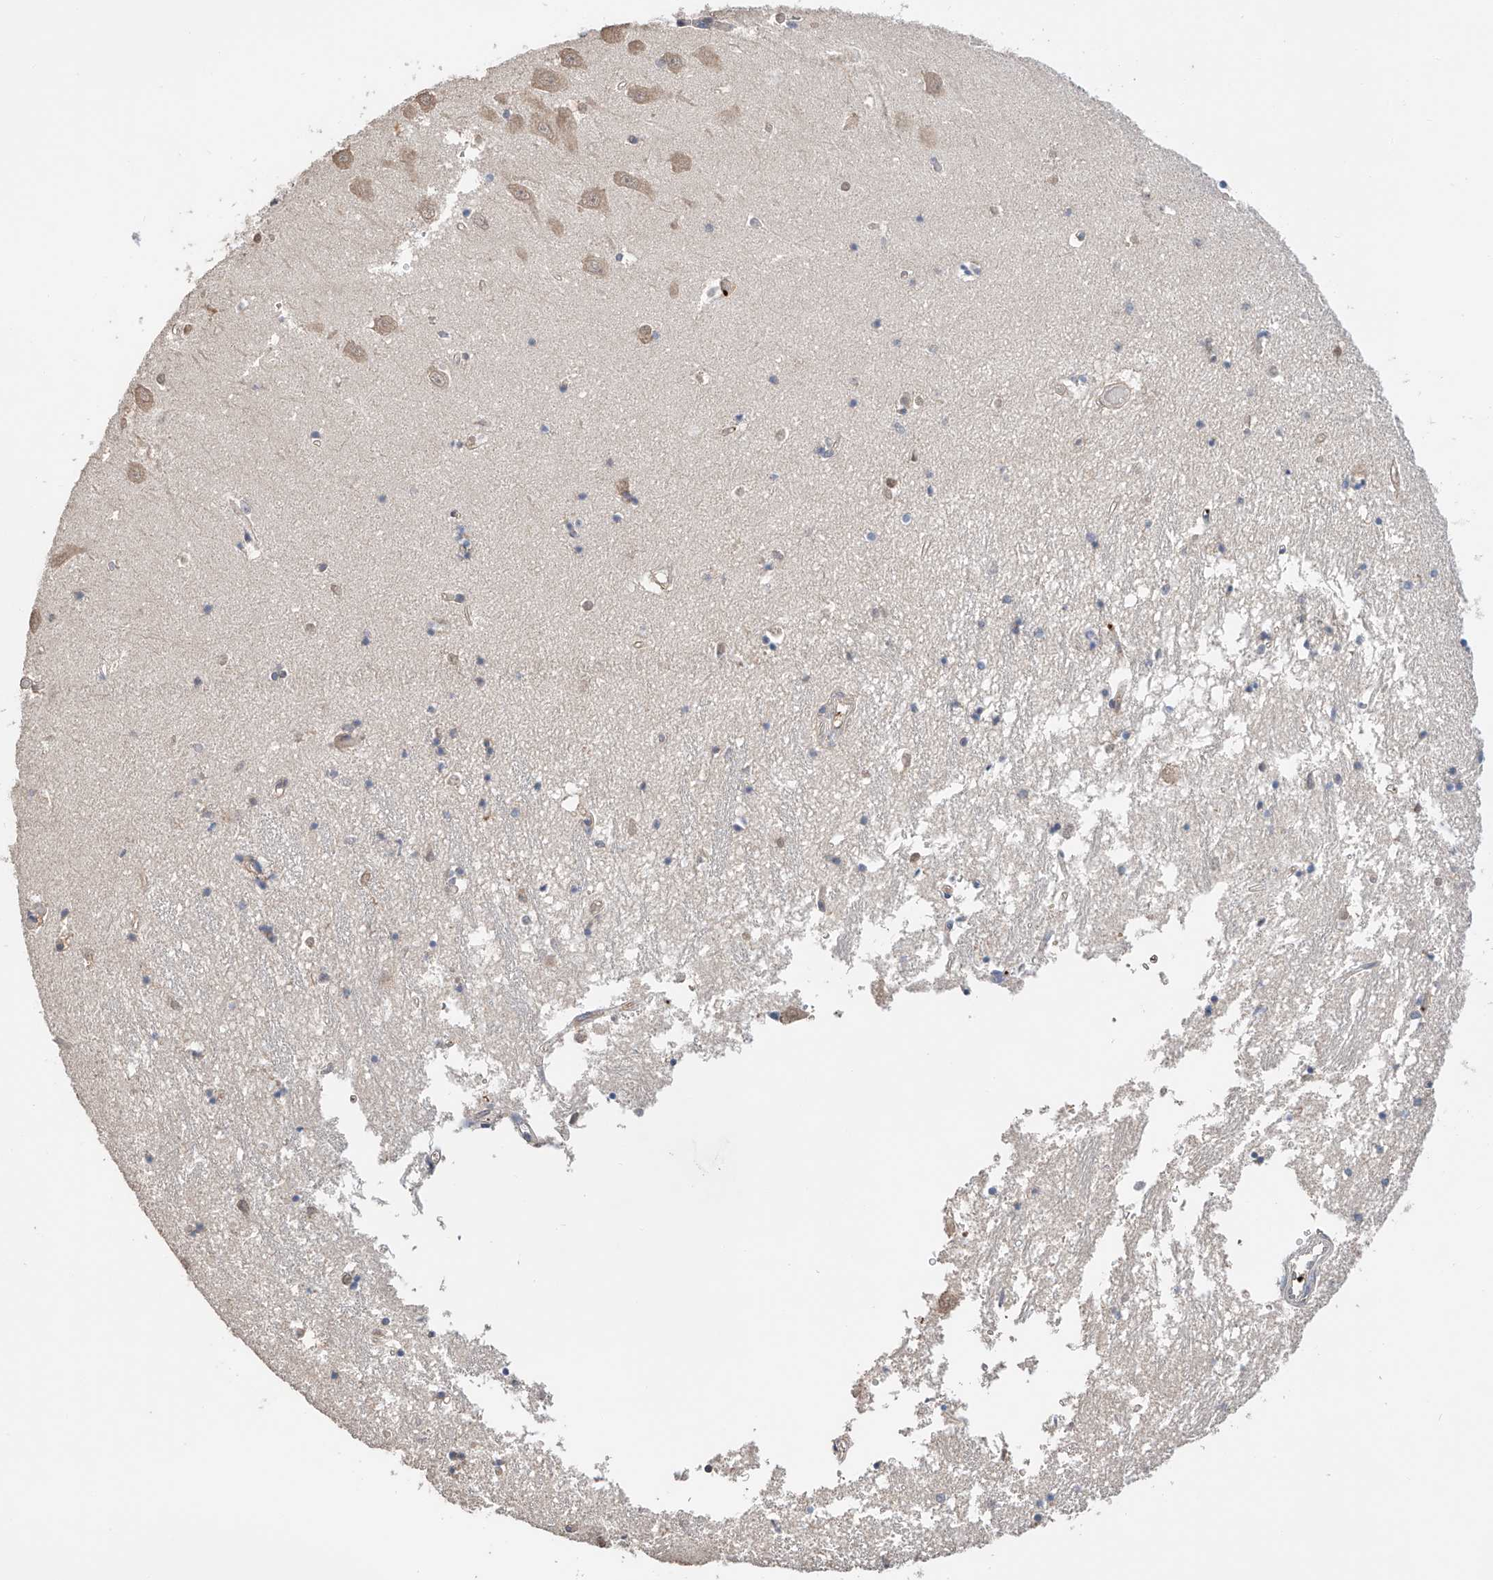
{"staining": {"intensity": "negative", "quantity": "none", "location": "none"}, "tissue": "hippocampus", "cell_type": "Glial cells", "image_type": "normal", "snomed": [{"axis": "morphology", "description": "Normal tissue, NOS"}, {"axis": "topography", "description": "Hippocampus"}], "caption": "Photomicrograph shows no significant protein positivity in glial cells of normal hippocampus.", "gene": "ZFHX2", "patient": {"sex": "male", "age": 70}}